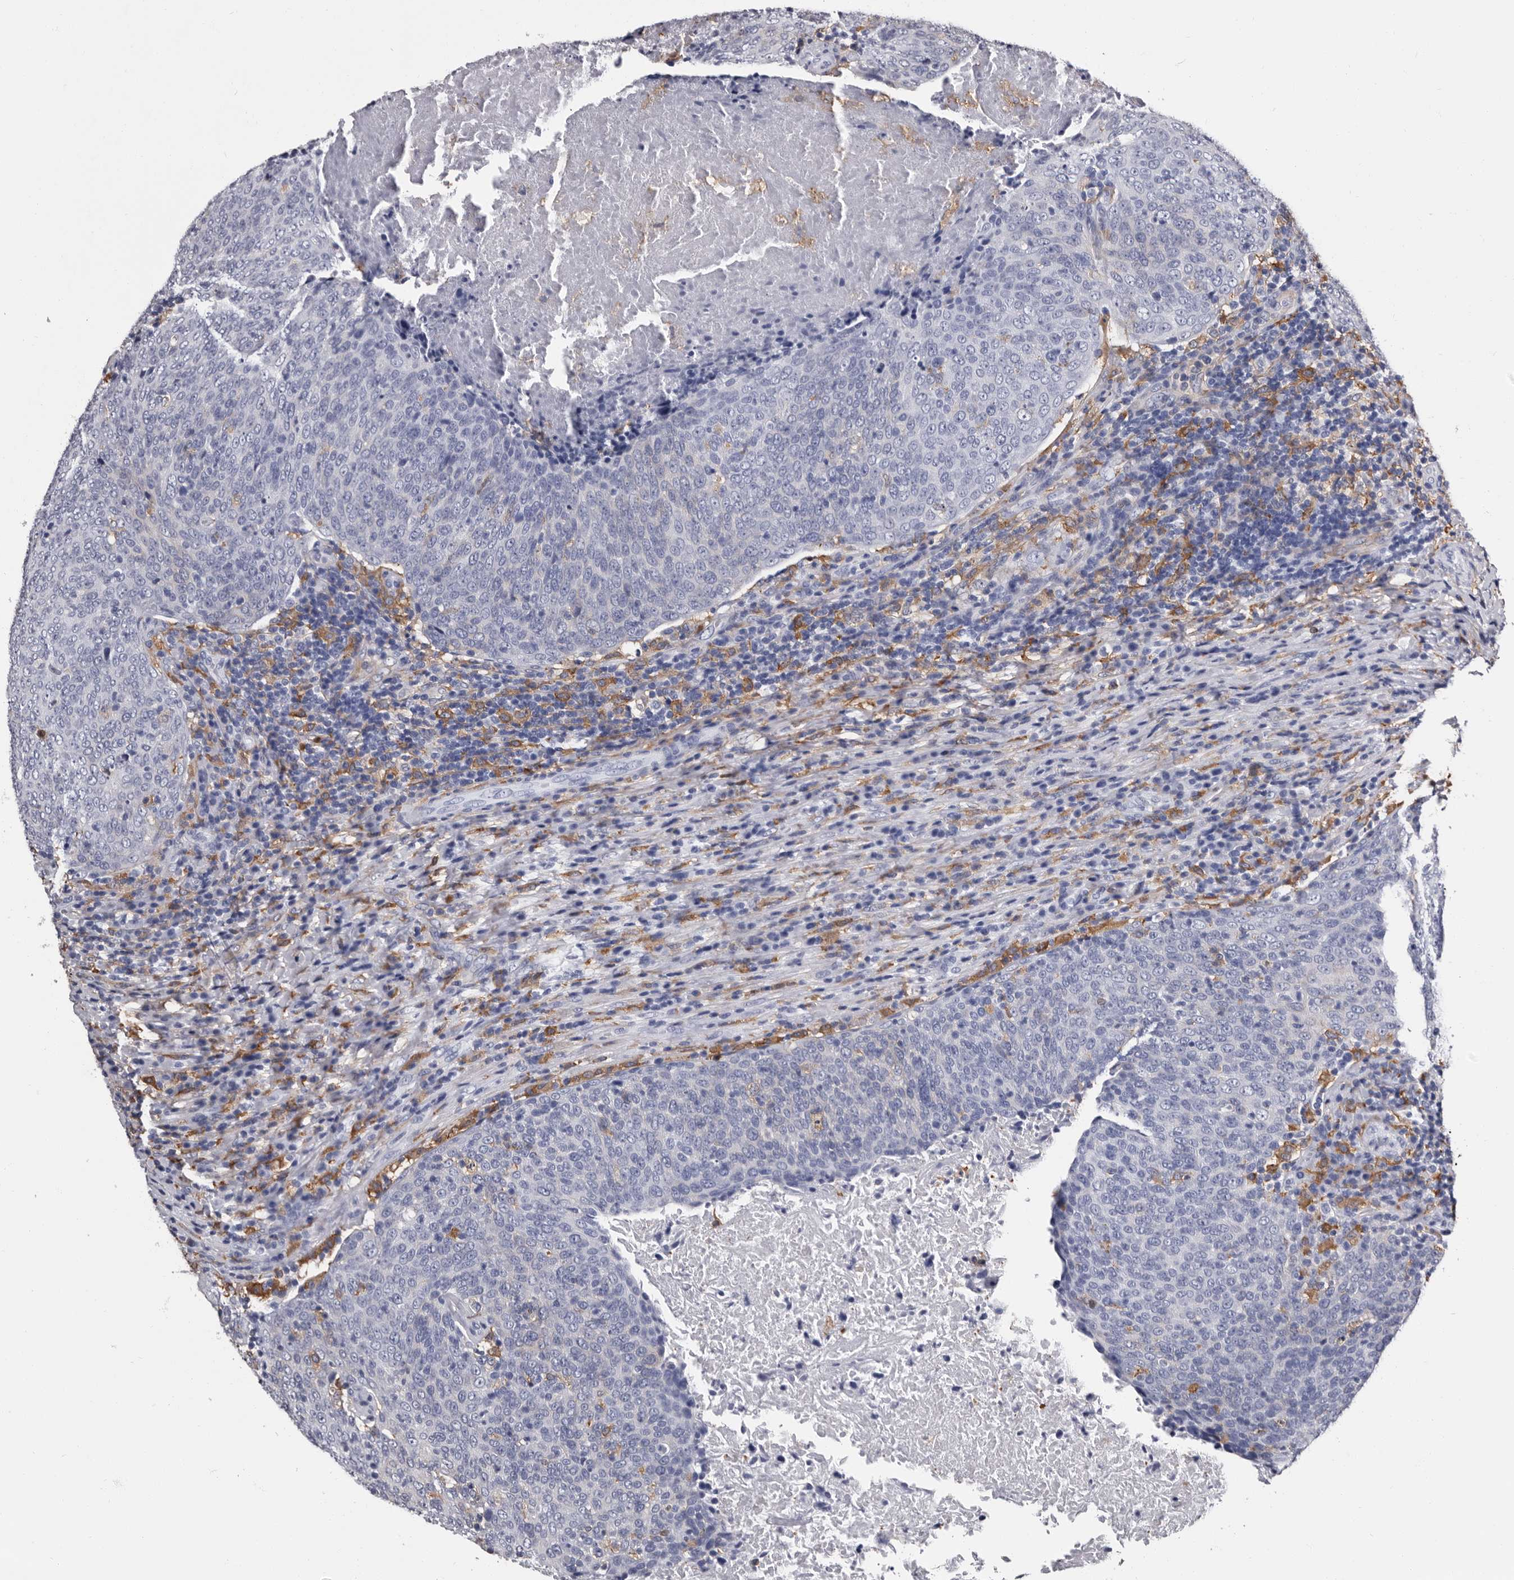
{"staining": {"intensity": "negative", "quantity": "none", "location": "none"}, "tissue": "head and neck cancer", "cell_type": "Tumor cells", "image_type": "cancer", "snomed": [{"axis": "morphology", "description": "Squamous cell carcinoma, NOS"}, {"axis": "morphology", "description": "Squamous cell carcinoma, metastatic, NOS"}, {"axis": "topography", "description": "Lymph node"}, {"axis": "topography", "description": "Head-Neck"}], "caption": "Tumor cells show no significant protein staining in head and neck cancer (metastatic squamous cell carcinoma).", "gene": "EPB41L3", "patient": {"sex": "male", "age": 62}}